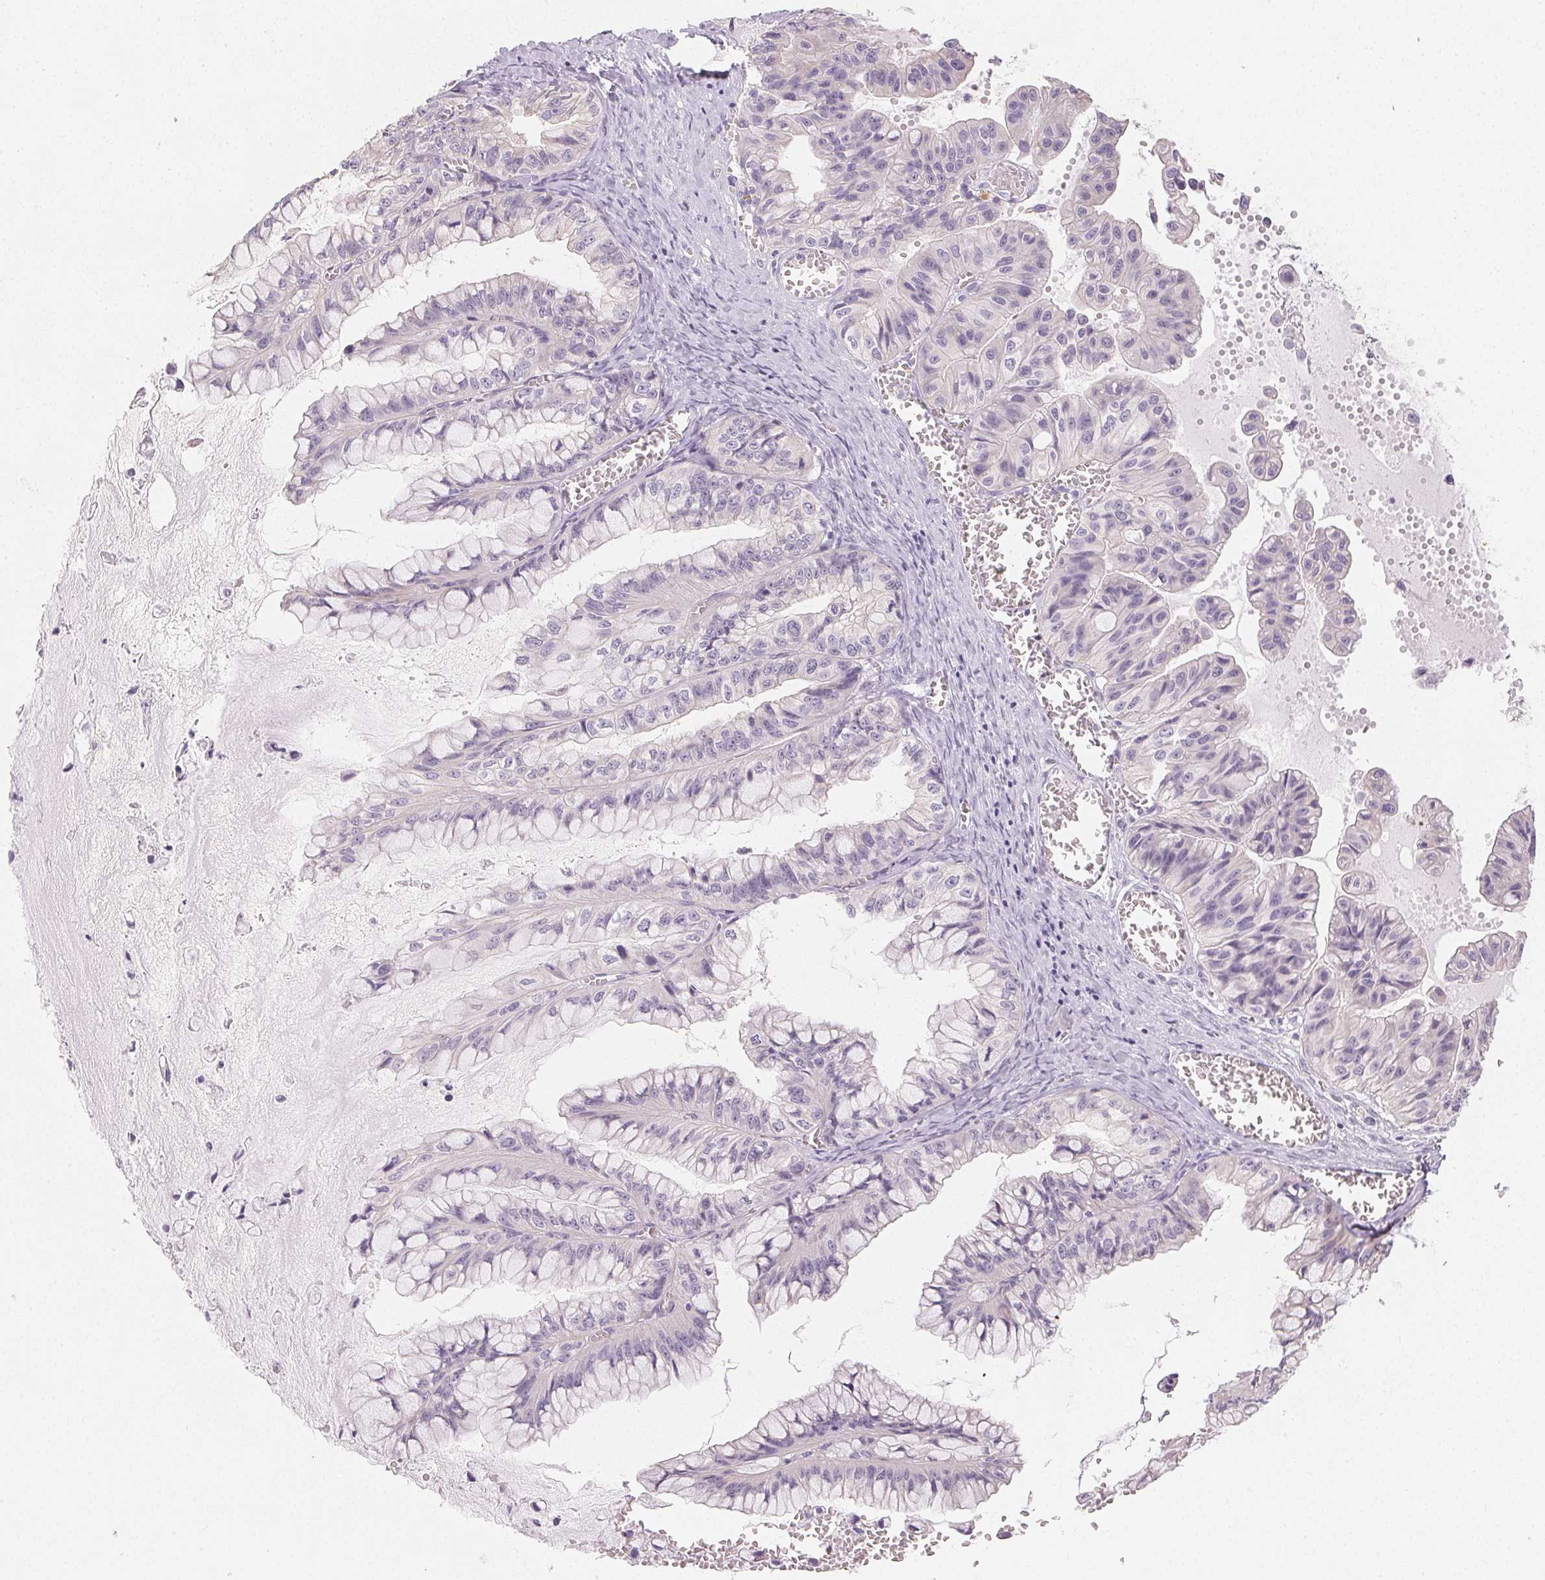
{"staining": {"intensity": "negative", "quantity": "none", "location": "none"}, "tissue": "ovarian cancer", "cell_type": "Tumor cells", "image_type": "cancer", "snomed": [{"axis": "morphology", "description": "Cystadenocarcinoma, mucinous, NOS"}, {"axis": "topography", "description": "Ovary"}], "caption": "The immunohistochemistry photomicrograph has no significant expression in tumor cells of mucinous cystadenocarcinoma (ovarian) tissue. (DAB immunohistochemistry (IHC) visualized using brightfield microscopy, high magnification).", "gene": "SFTPD", "patient": {"sex": "female", "age": 72}}